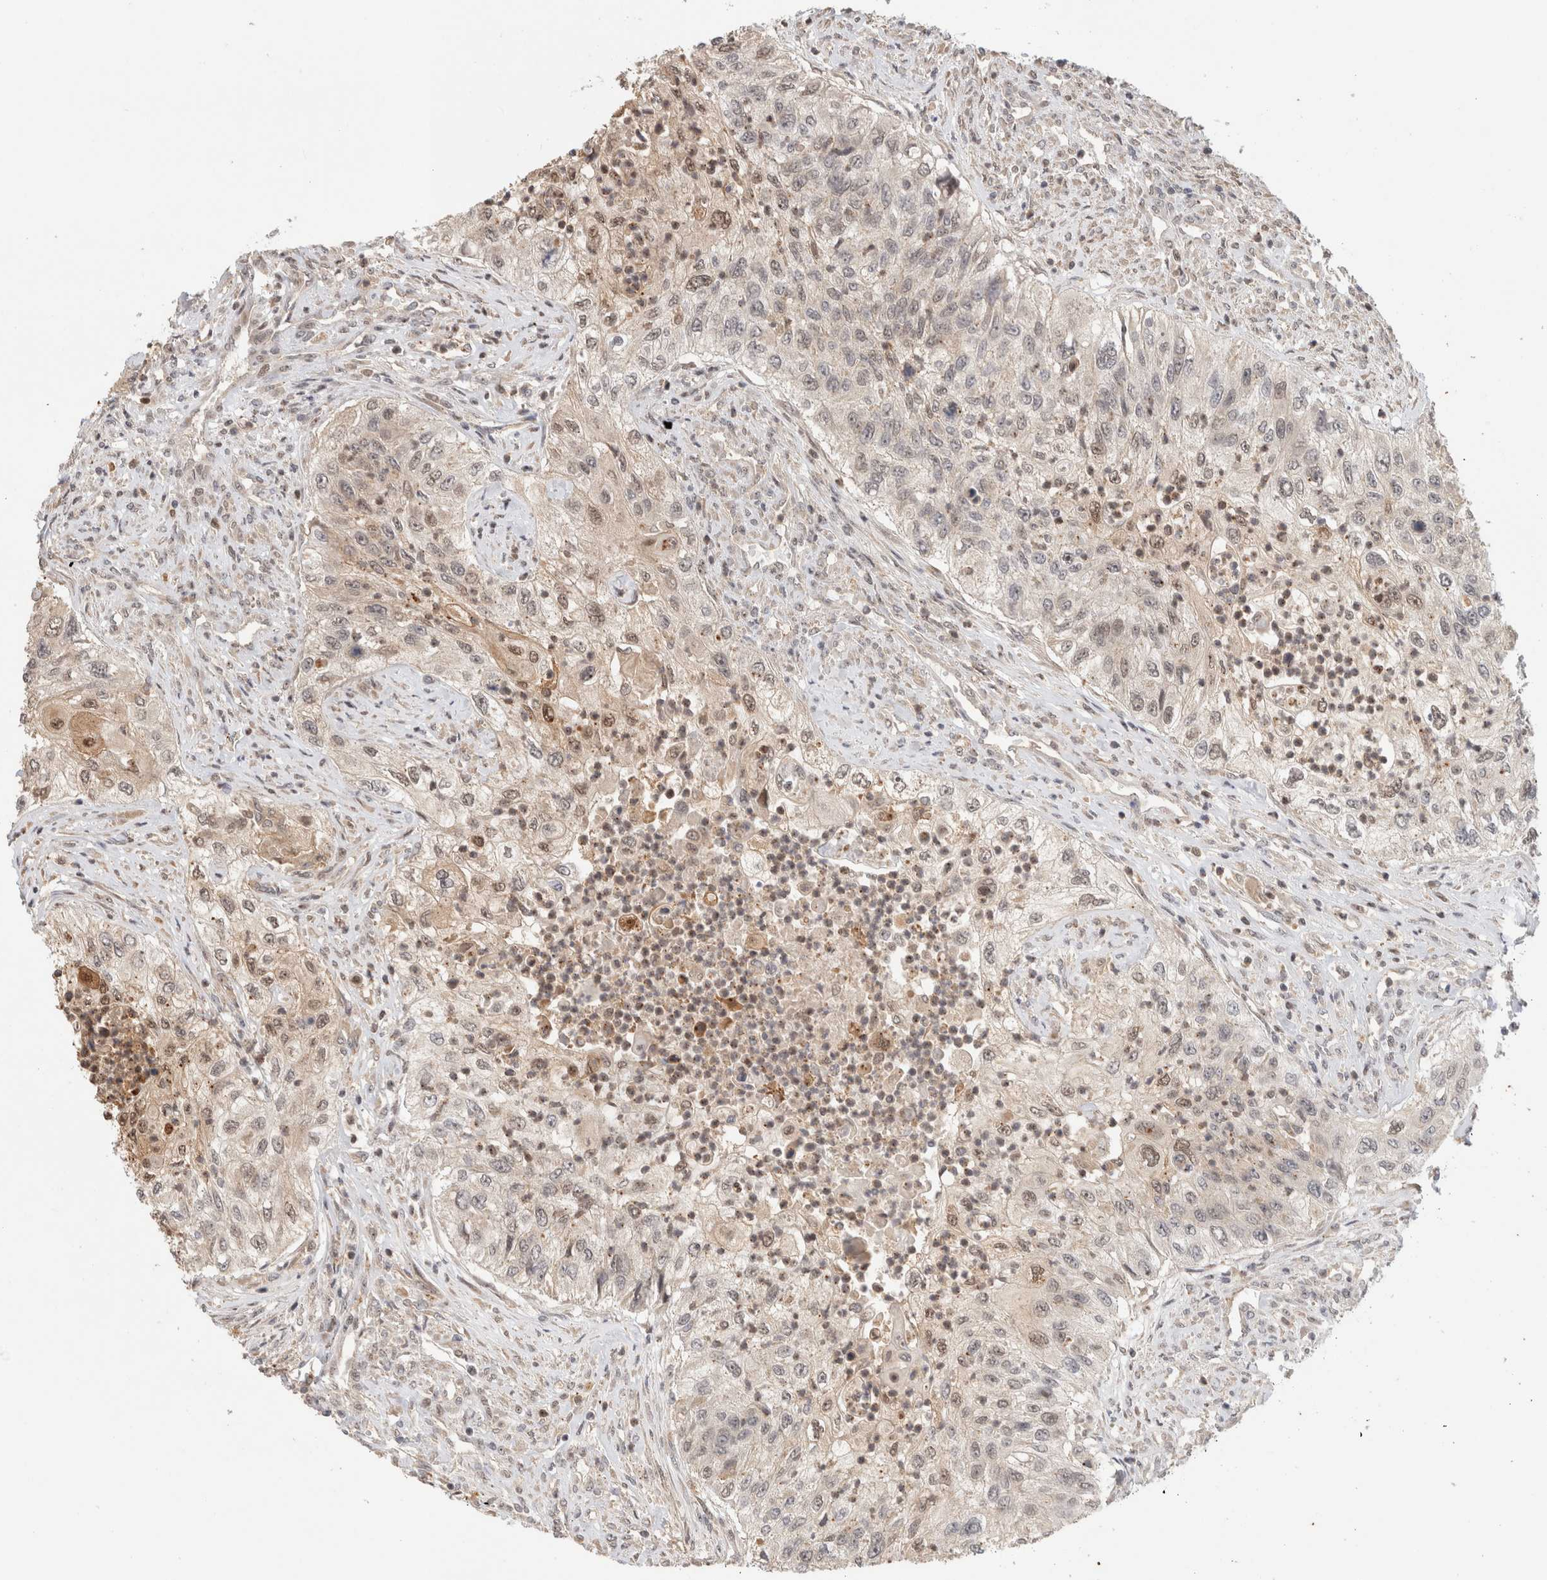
{"staining": {"intensity": "weak", "quantity": "<25%", "location": "cytoplasmic/membranous"}, "tissue": "urothelial cancer", "cell_type": "Tumor cells", "image_type": "cancer", "snomed": [{"axis": "morphology", "description": "Urothelial carcinoma, High grade"}, {"axis": "topography", "description": "Urinary bladder"}], "caption": "High-grade urothelial carcinoma stained for a protein using IHC reveals no staining tumor cells.", "gene": "OTUD6B", "patient": {"sex": "female", "age": 60}}